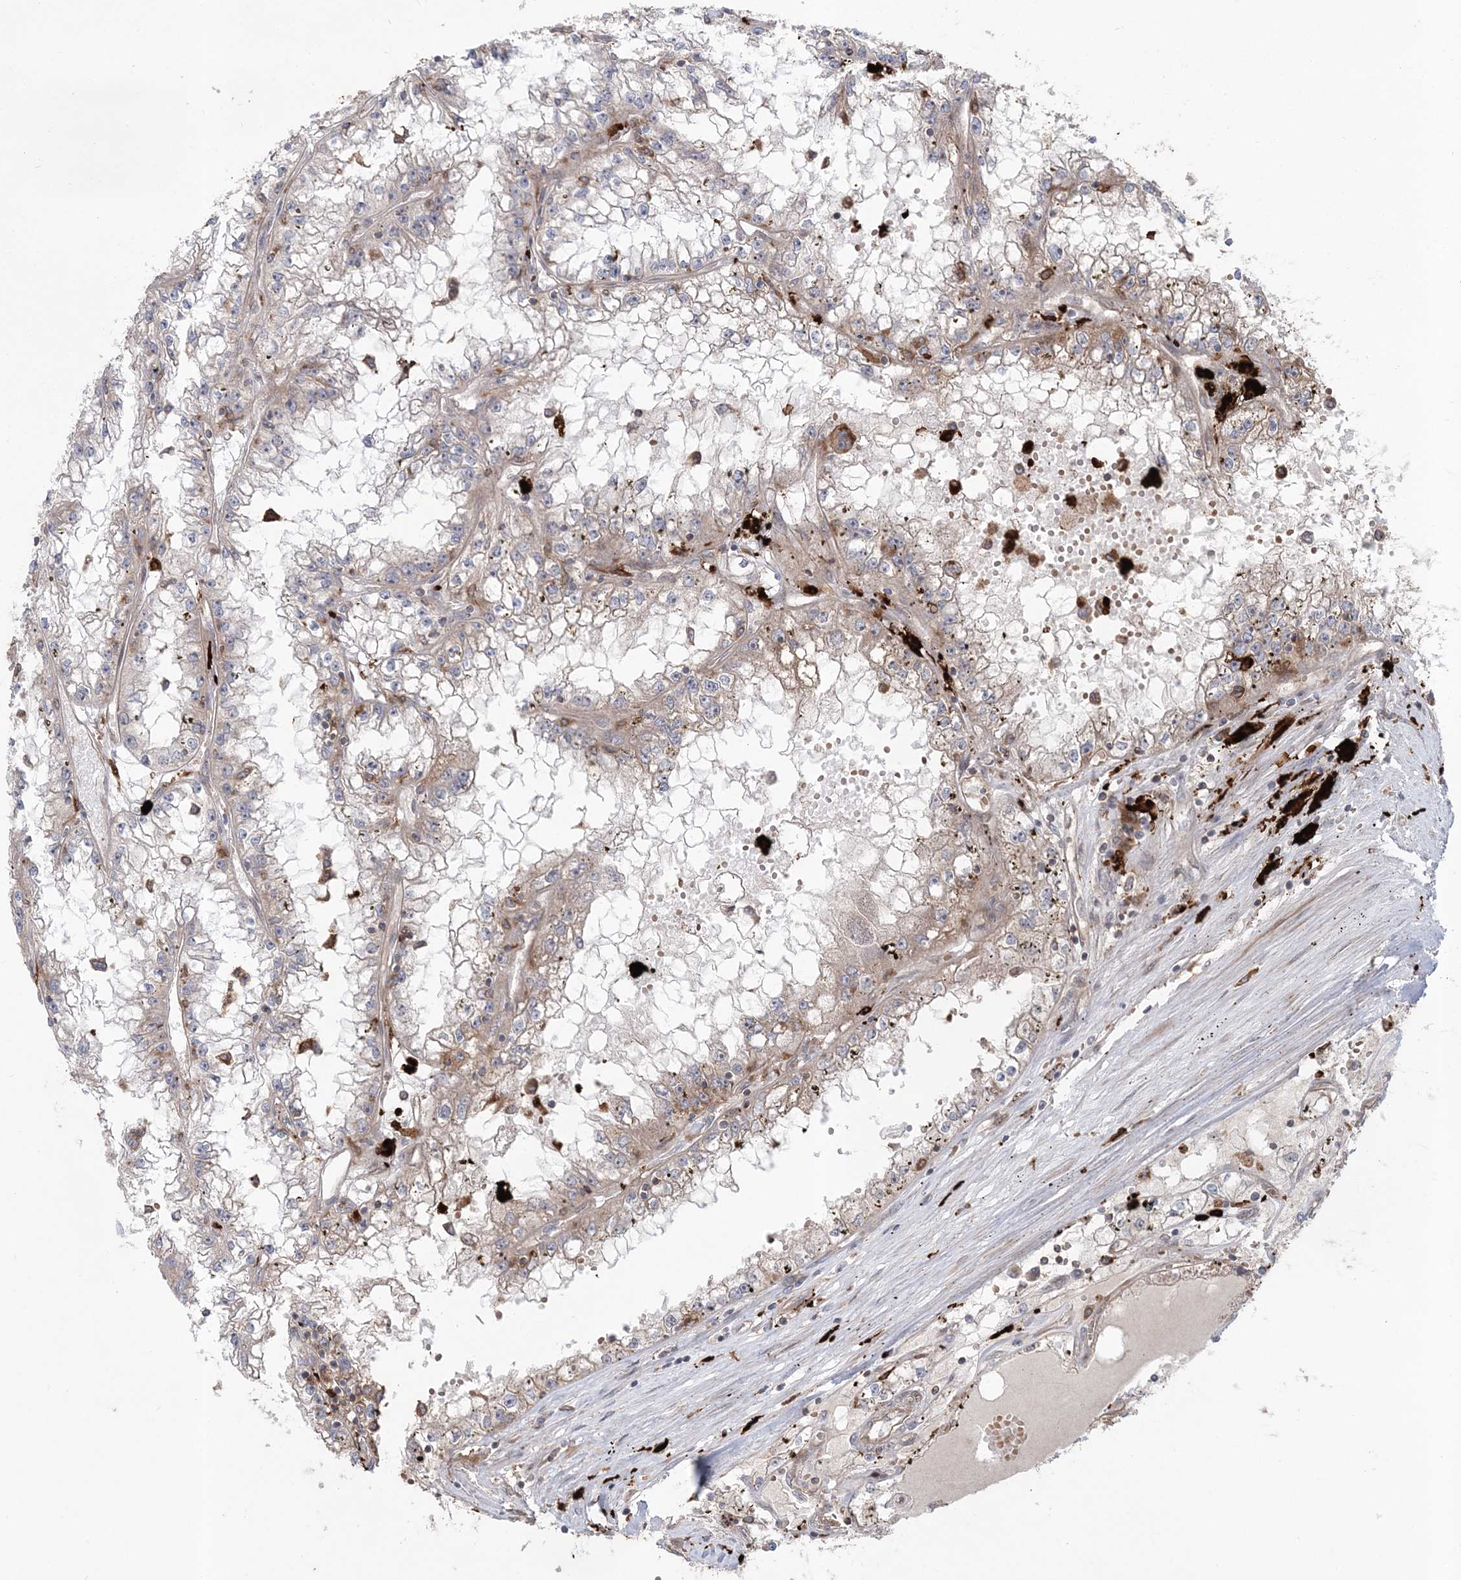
{"staining": {"intensity": "weak", "quantity": "25%-75%", "location": "cytoplasmic/membranous"}, "tissue": "renal cancer", "cell_type": "Tumor cells", "image_type": "cancer", "snomed": [{"axis": "morphology", "description": "Adenocarcinoma, NOS"}, {"axis": "topography", "description": "Kidney"}], "caption": "High-power microscopy captured an immunohistochemistry histopathology image of renal adenocarcinoma, revealing weak cytoplasmic/membranous positivity in about 25%-75% of tumor cells. (Stains: DAB (3,3'-diaminobenzidine) in brown, nuclei in blue, Microscopy: brightfield microscopy at high magnification).", "gene": "LRPPRC", "patient": {"sex": "male", "age": 56}}